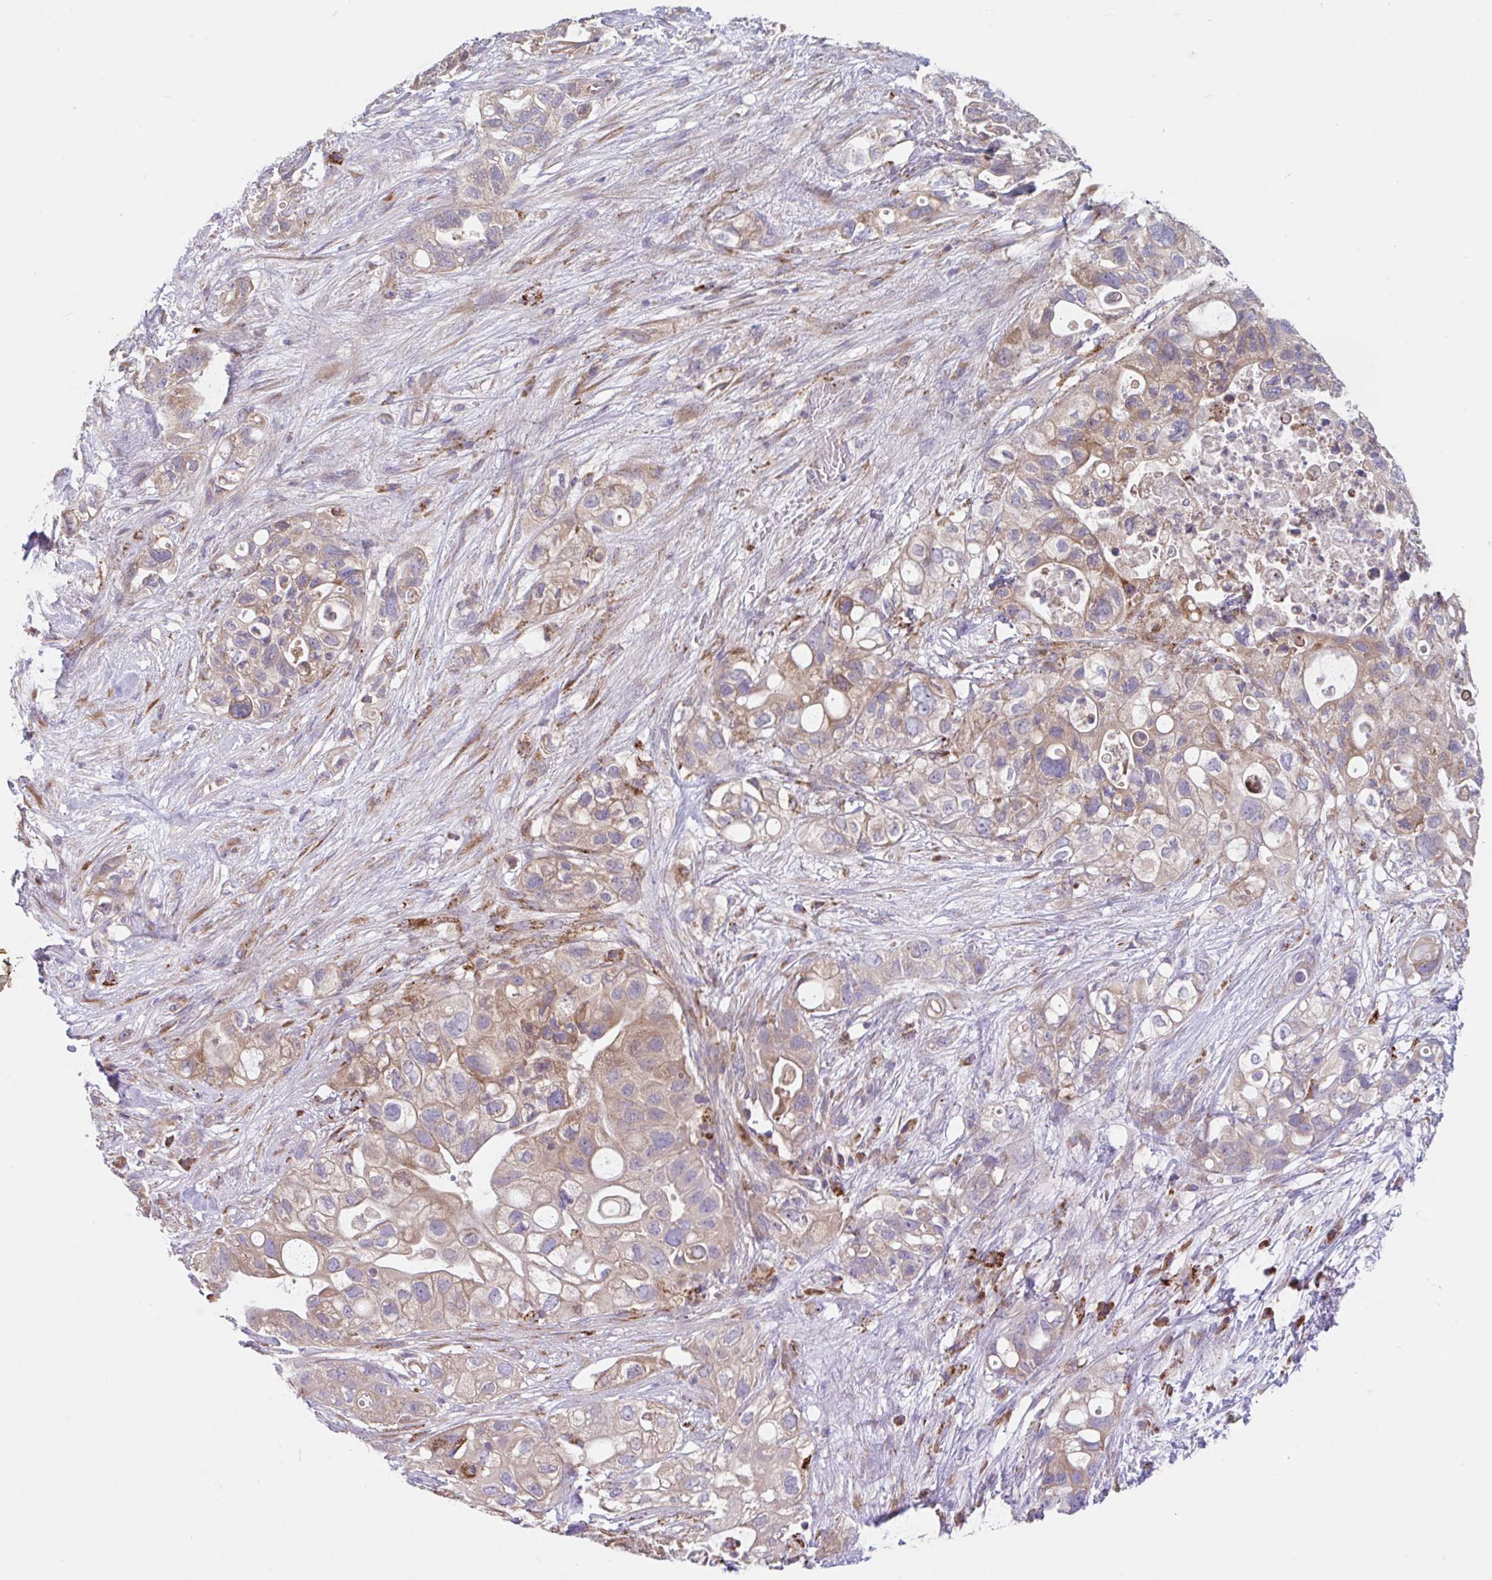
{"staining": {"intensity": "weak", "quantity": ">75%", "location": "cytoplasmic/membranous"}, "tissue": "pancreatic cancer", "cell_type": "Tumor cells", "image_type": "cancer", "snomed": [{"axis": "morphology", "description": "Adenocarcinoma, NOS"}, {"axis": "topography", "description": "Pancreas"}], "caption": "Human adenocarcinoma (pancreatic) stained with a brown dye shows weak cytoplasmic/membranous positive expression in approximately >75% of tumor cells.", "gene": "RALBP1", "patient": {"sex": "female", "age": 72}}